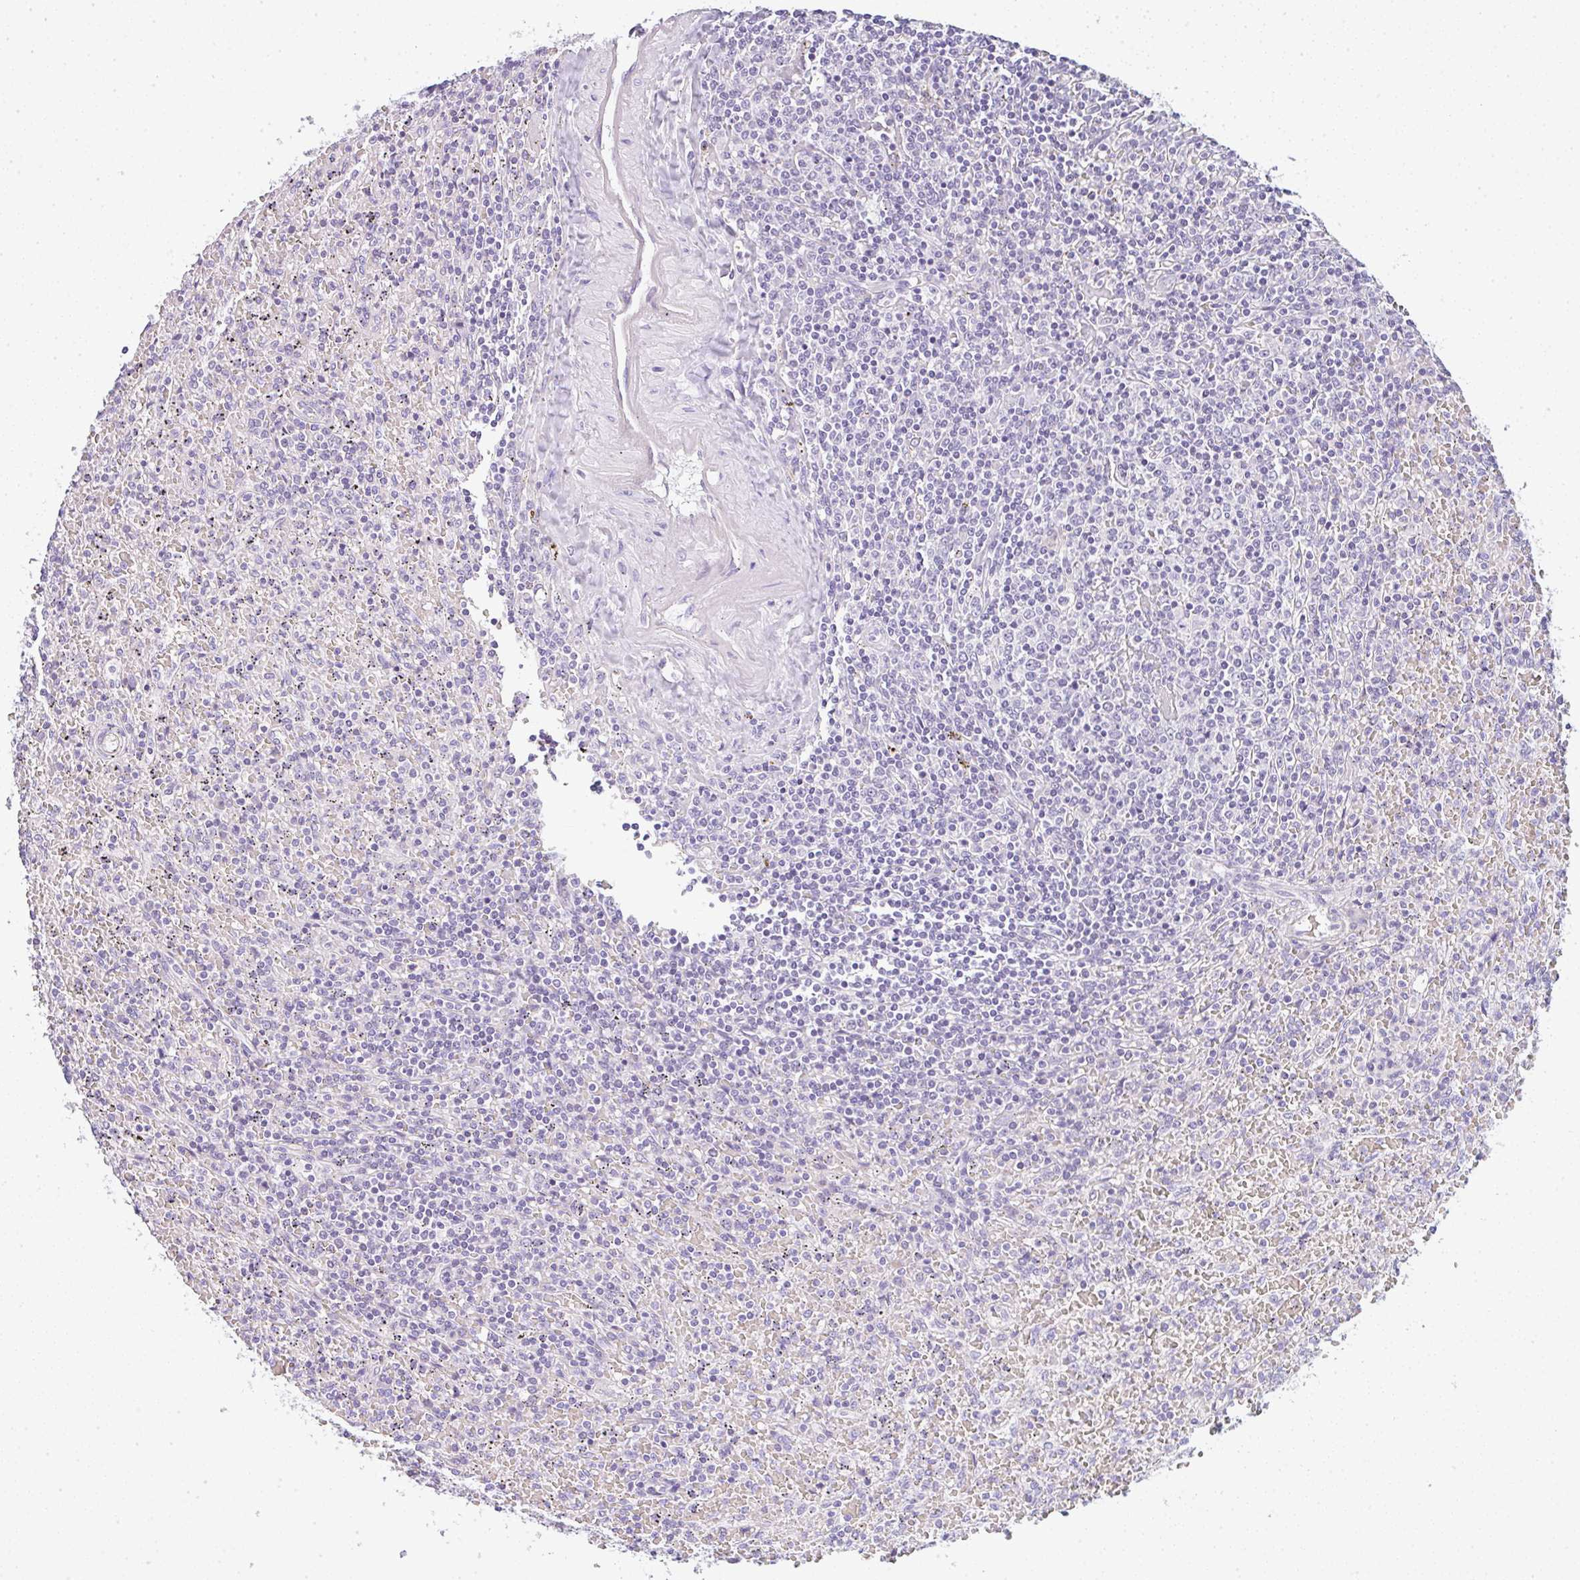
{"staining": {"intensity": "negative", "quantity": "none", "location": "none"}, "tissue": "lymphoma", "cell_type": "Tumor cells", "image_type": "cancer", "snomed": [{"axis": "morphology", "description": "Malignant lymphoma, non-Hodgkin's type, Low grade"}, {"axis": "topography", "description": "Spleen"}], "caption": "Immunohistochemical staining of lymphoma reveals no significant staining in tumor cells. (DAB IHC with hematoxylin counter stain).", "gene": "LPAR4", "patient": {"sex": "female", "age": 64}}